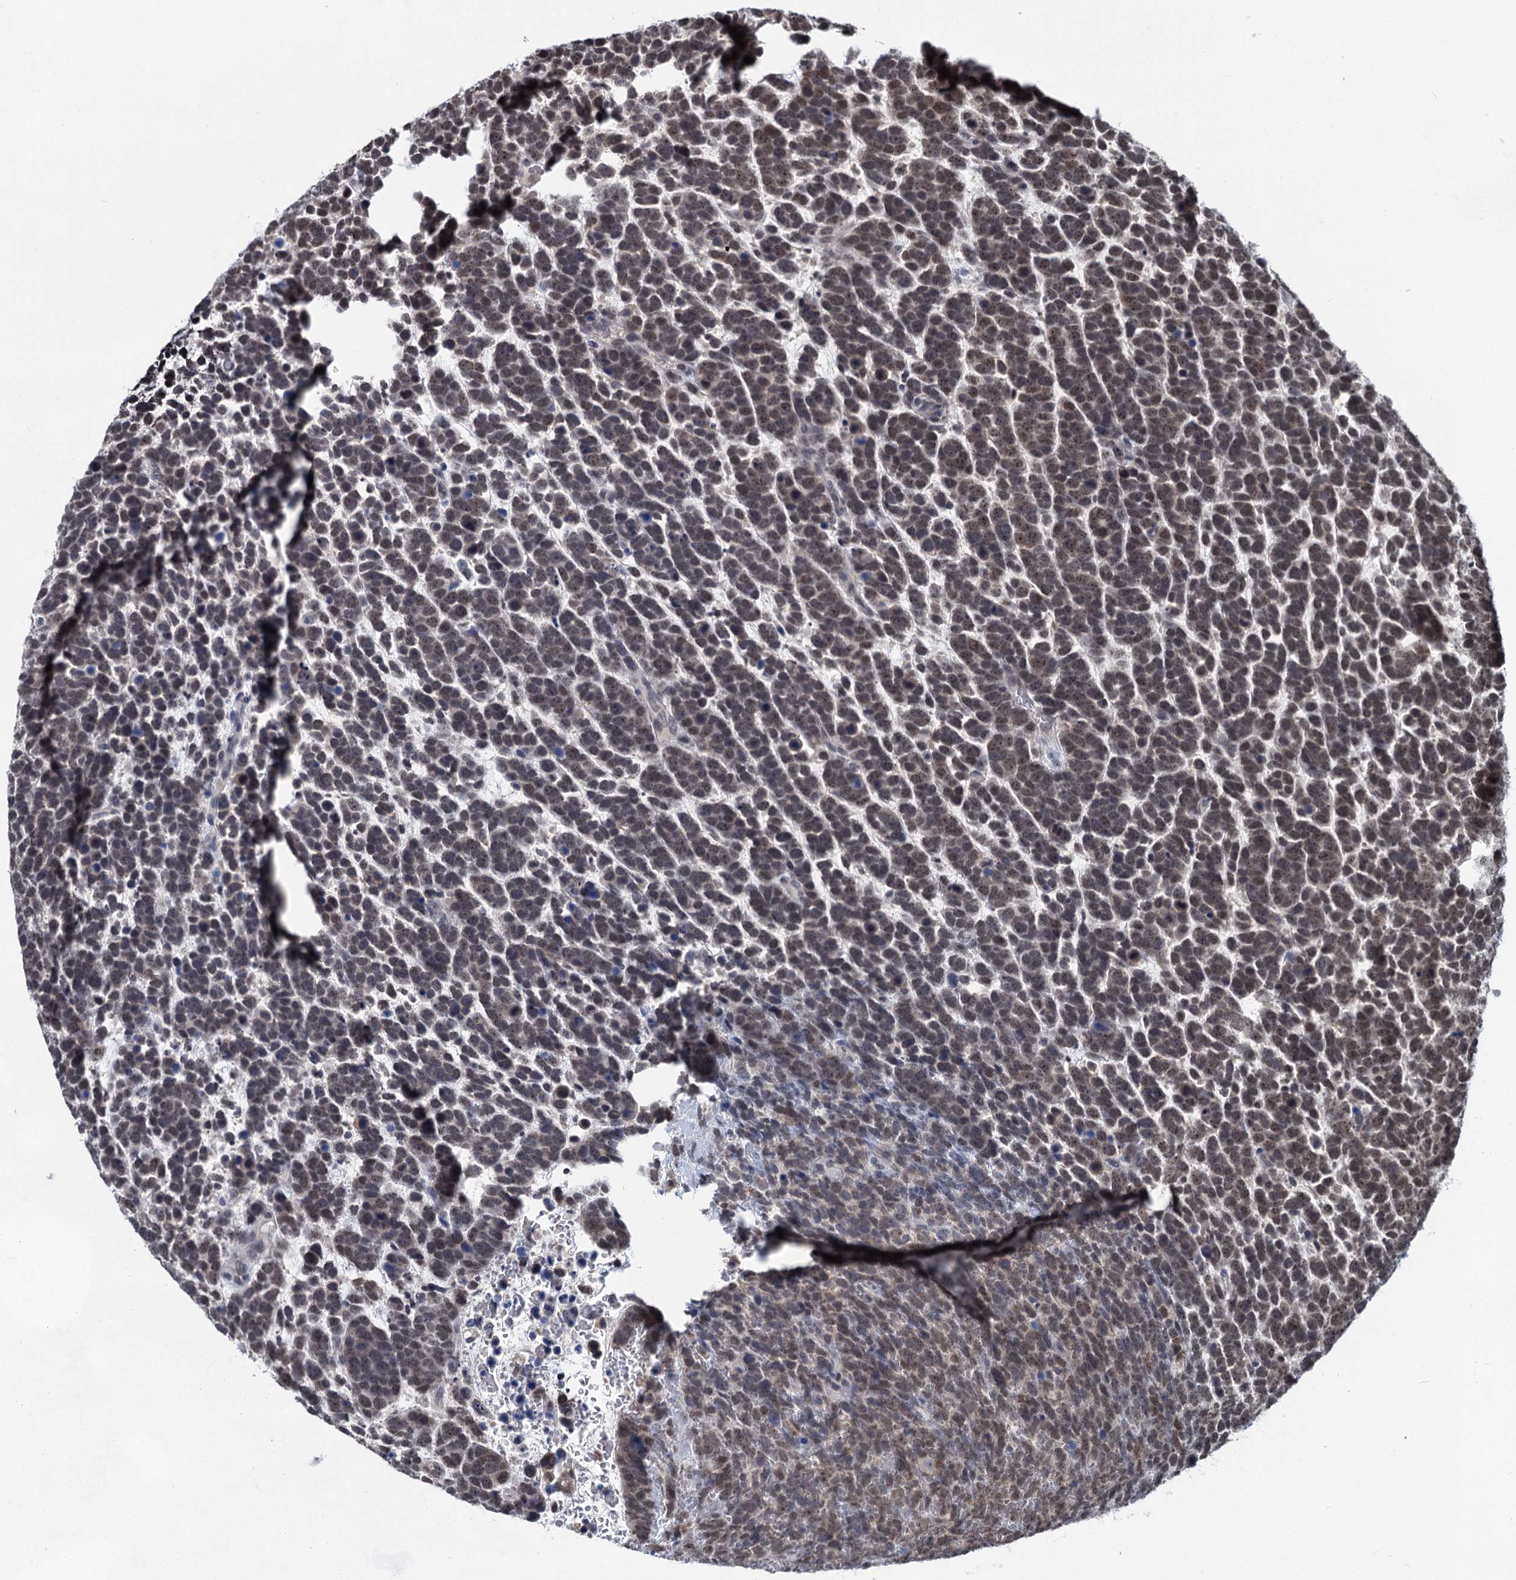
{"staining": {"intensity": "weak", "quantity": "<25%", "location": "nuclear"}, "tissue": "urothelial cancer", "cell_type": "Tumor cells", "image_type": "cancer", "snomed": [{"axis": "morphology", "description": "Urothelial carcinoma, High grade"}, {"axis": "topography", "description": "Urinary bladder"}], "caption": "The histopathology image demonstrates no significant expression in tumor cells of high-grade urothelial carcinoma.", "gene": "TTC17", "patient": {"sex": "female", "age": 82}}